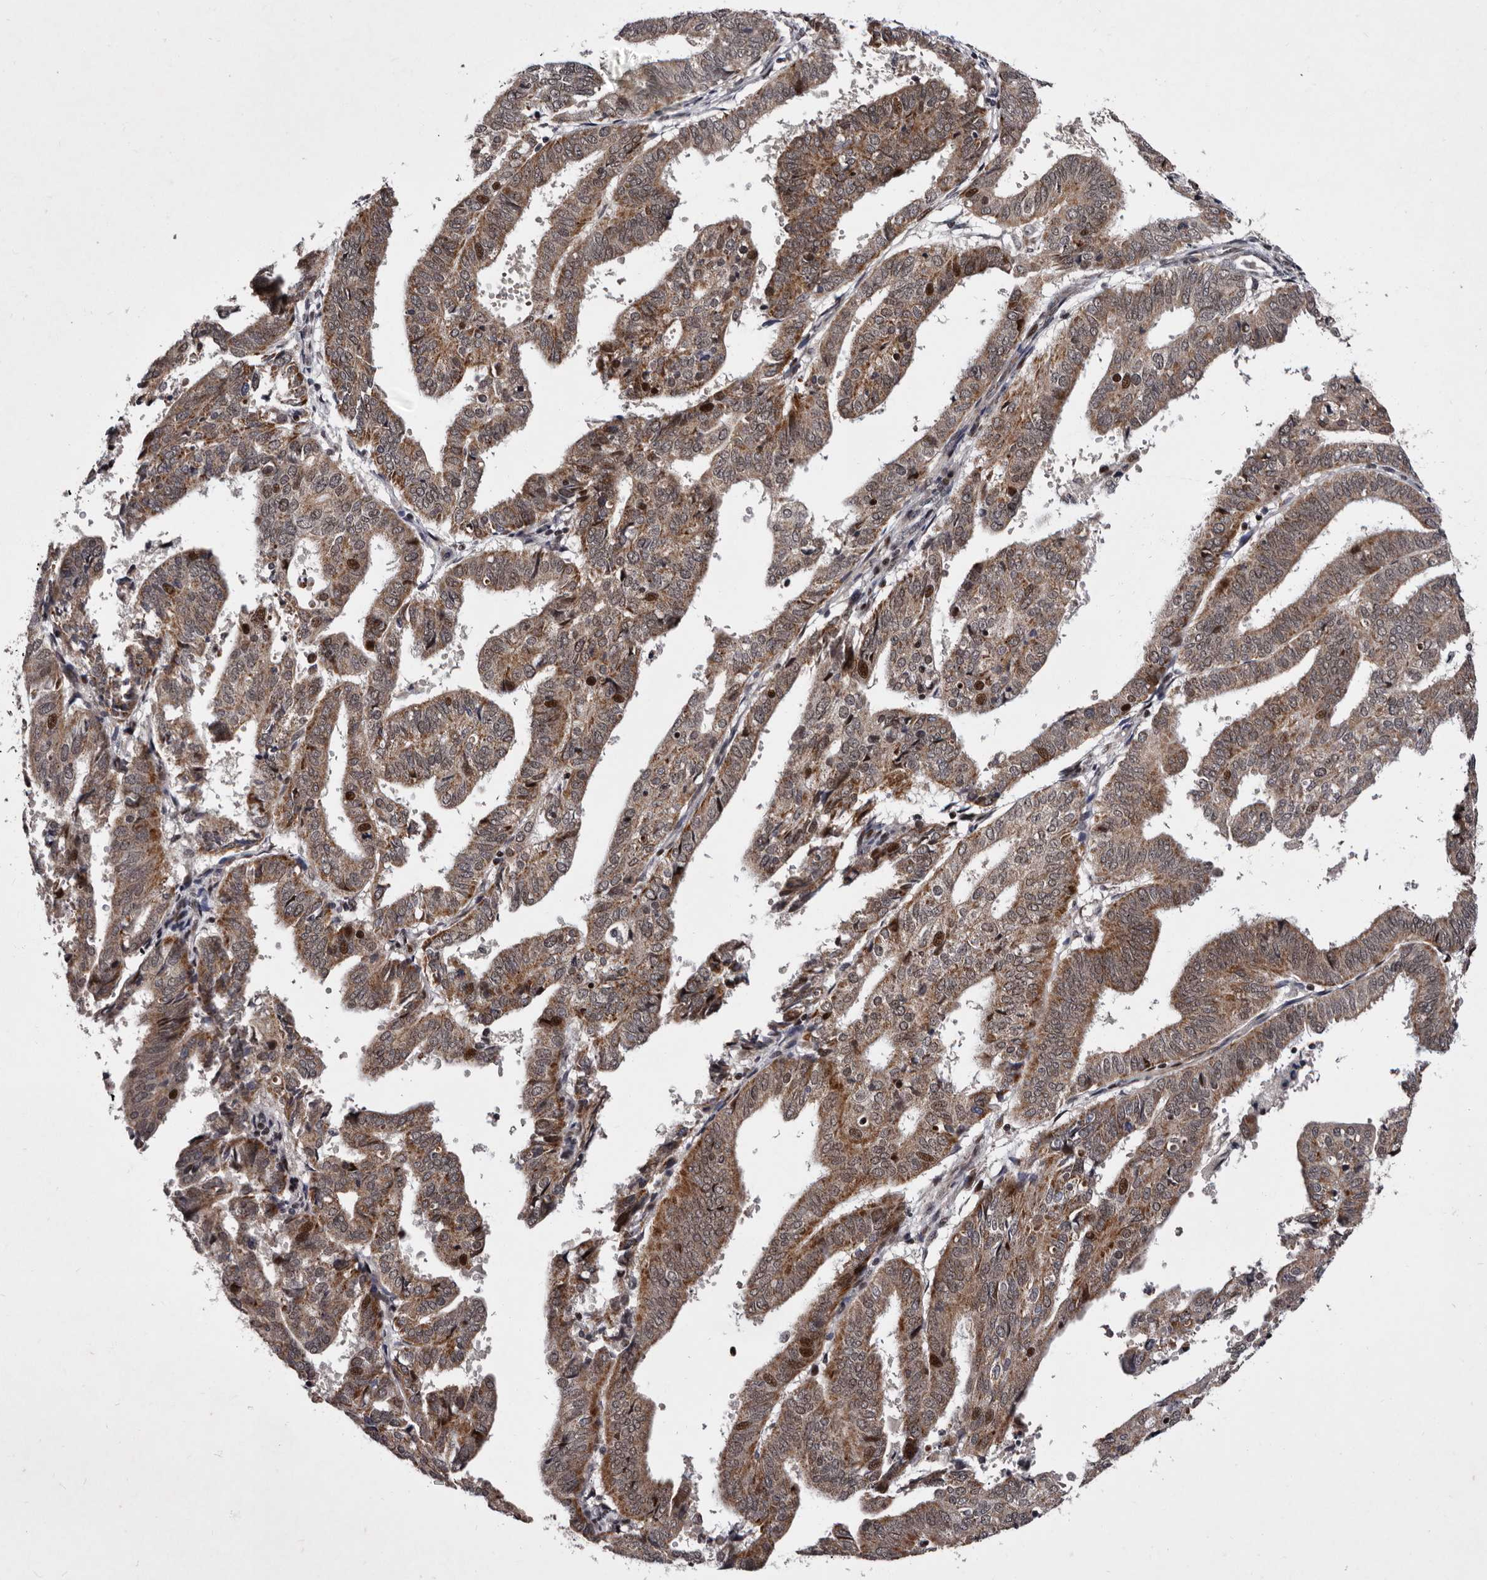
{"staining": {"intensity": "moderate", "quantity": "25%-75%", "location": "cytoplasmic/membranous,nuclear"}, "tissue": "endometrial cancer", "cell_type": "Tumor cells", "image_type": "cancer", "snomed": [{"axis": "morphology", "description": "Adenocarcinoma, NOS"}, {"axis": "topography", "description": "Uterus"}], "caption": "Protein expression analysis of endometrial cancer displays moderate cytoplasmic/membranous and nuclear positivity in approximately 25%-75% of tumor cells.", "gene": "TNKS", "patient": {"sex": "female", "age": 77}}